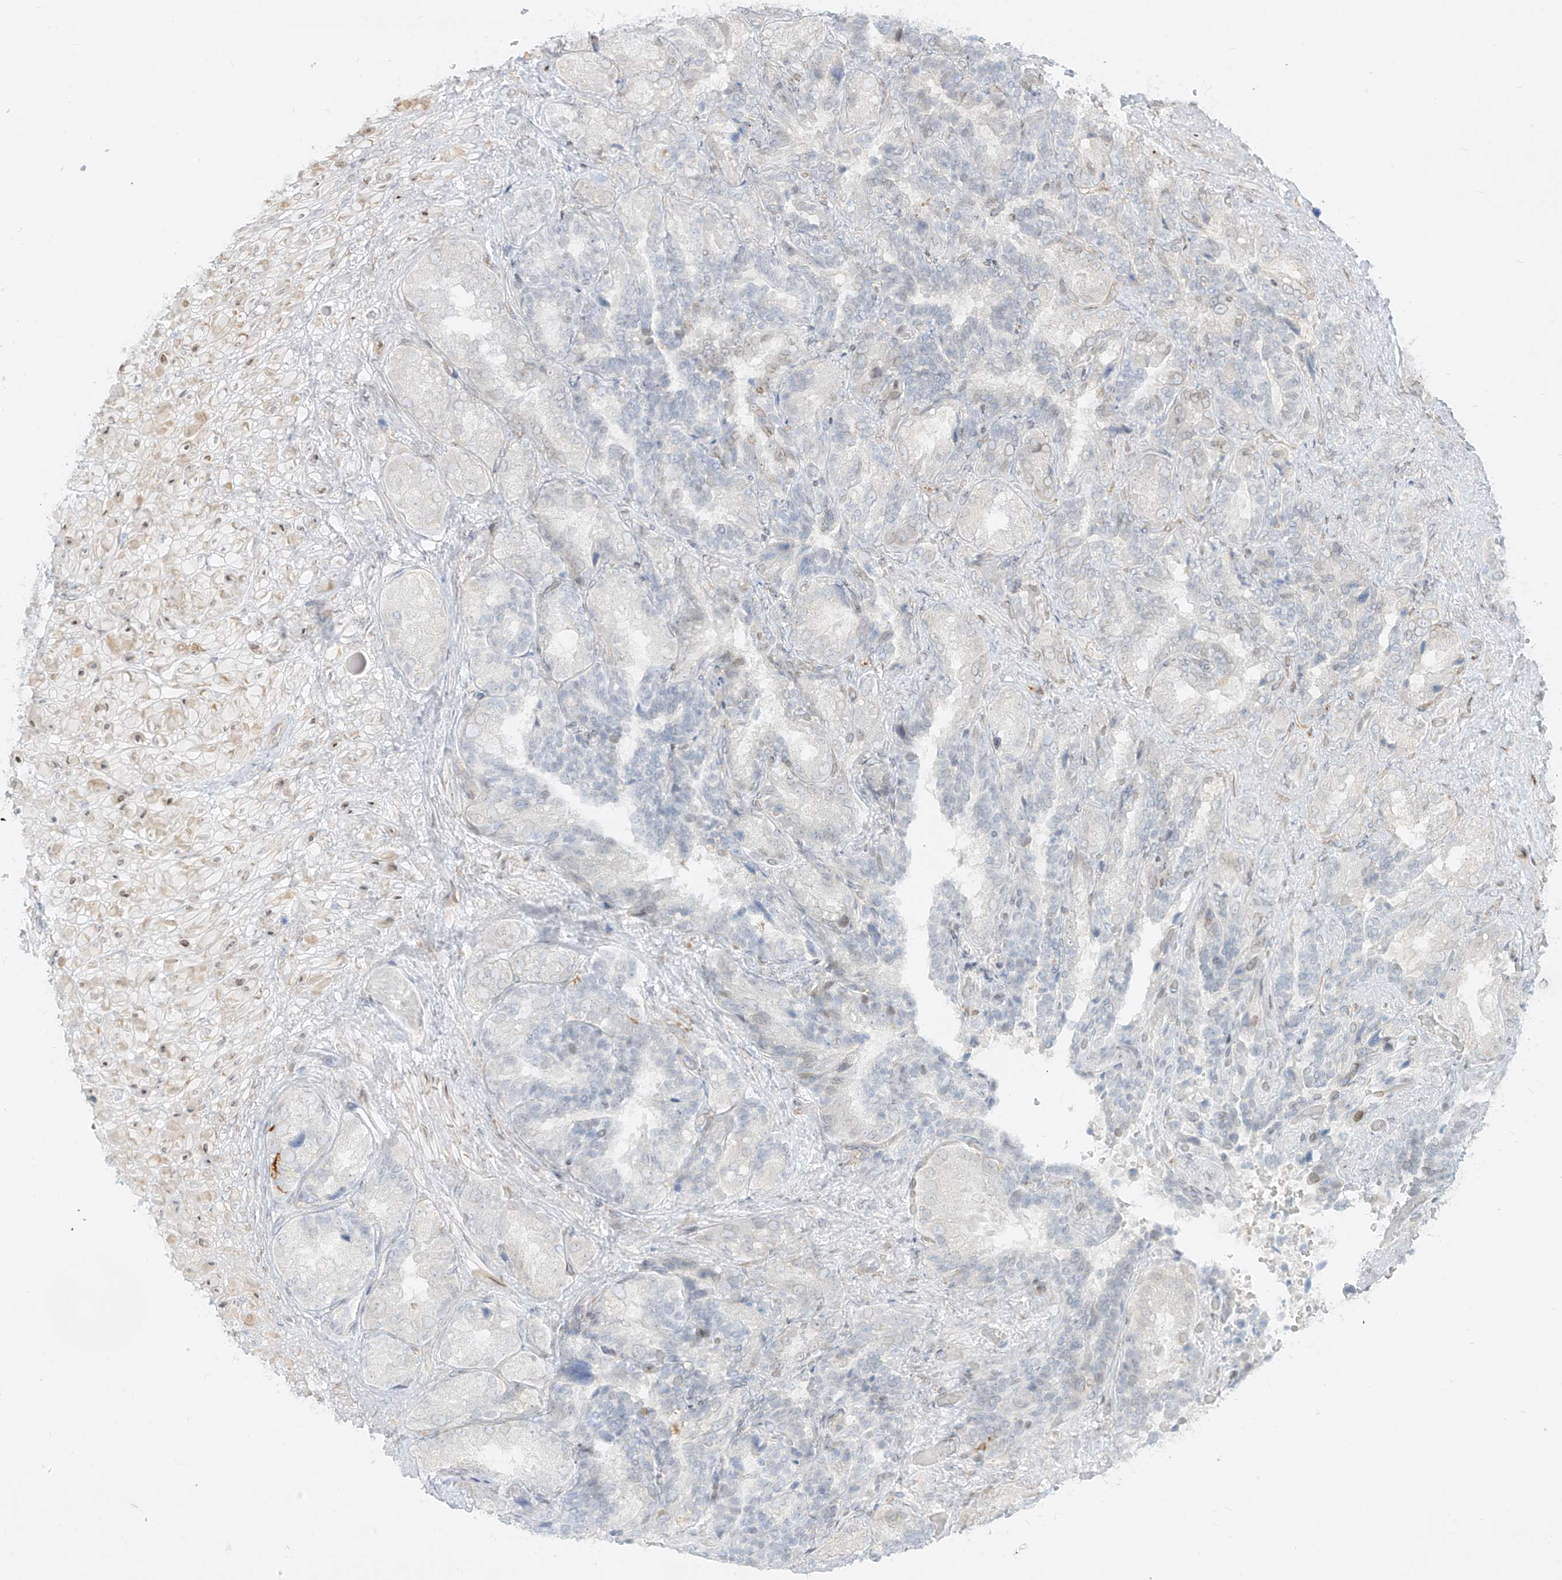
{"staining": {"intensity": "weak", "quantity": "<25%", "location": "nuclear"}, "tissue": "seminal vesicle", "cell_type": "Glandular cells", "image_type": "normal", "snomed": [{"axis": "morphology", "description": "Normal tissue, NOS"}, {"axis": "topography", "description": "Seminal veicle"}, {"axis": "topography", "description": "Peripheral nerve tissue"}], "caption": "Image shows no protein staining in glandular cells of unremarkable seminal vesicle. (DAB (3,3'-diaminobenzidine) immunohistochemistry with hematoxylin counter stain).", "gene": "NHSL1", "patient": {"sex": "male", "age": 63}}